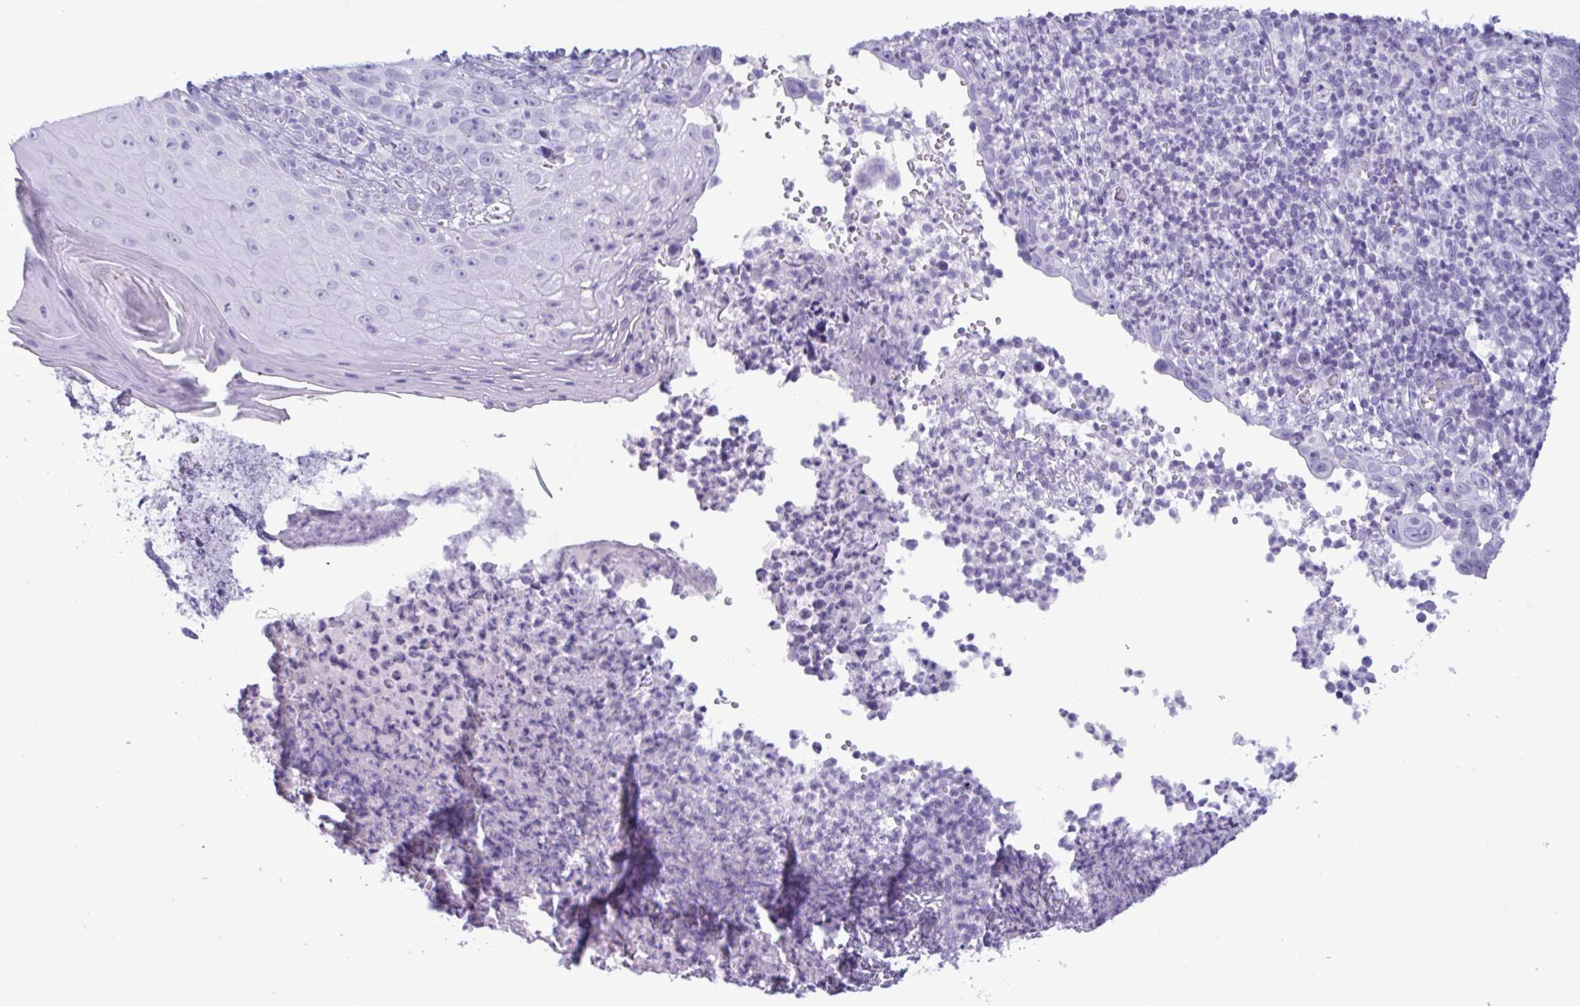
{"staining": {"intensity": "negative", "quantity": "none", "location": "none"}, "tissue": "skin cancer", "cell_type": "Tumor cells", "image_type": "cancer", "snomed": [{"axis": "morphology", "description": "Basal cell carcinoma"}, {"axis": "topography", "description": "Skin"}, {"axis": "topography", "description": "Skin of face"}], "caption": "Immunohistochemical staining of human skin cancer (basal cell carcinoma) exhibits no significant staining in tumor cells.", "gene": "BBS10", "patient": {"sex": "female", "age": 95}}